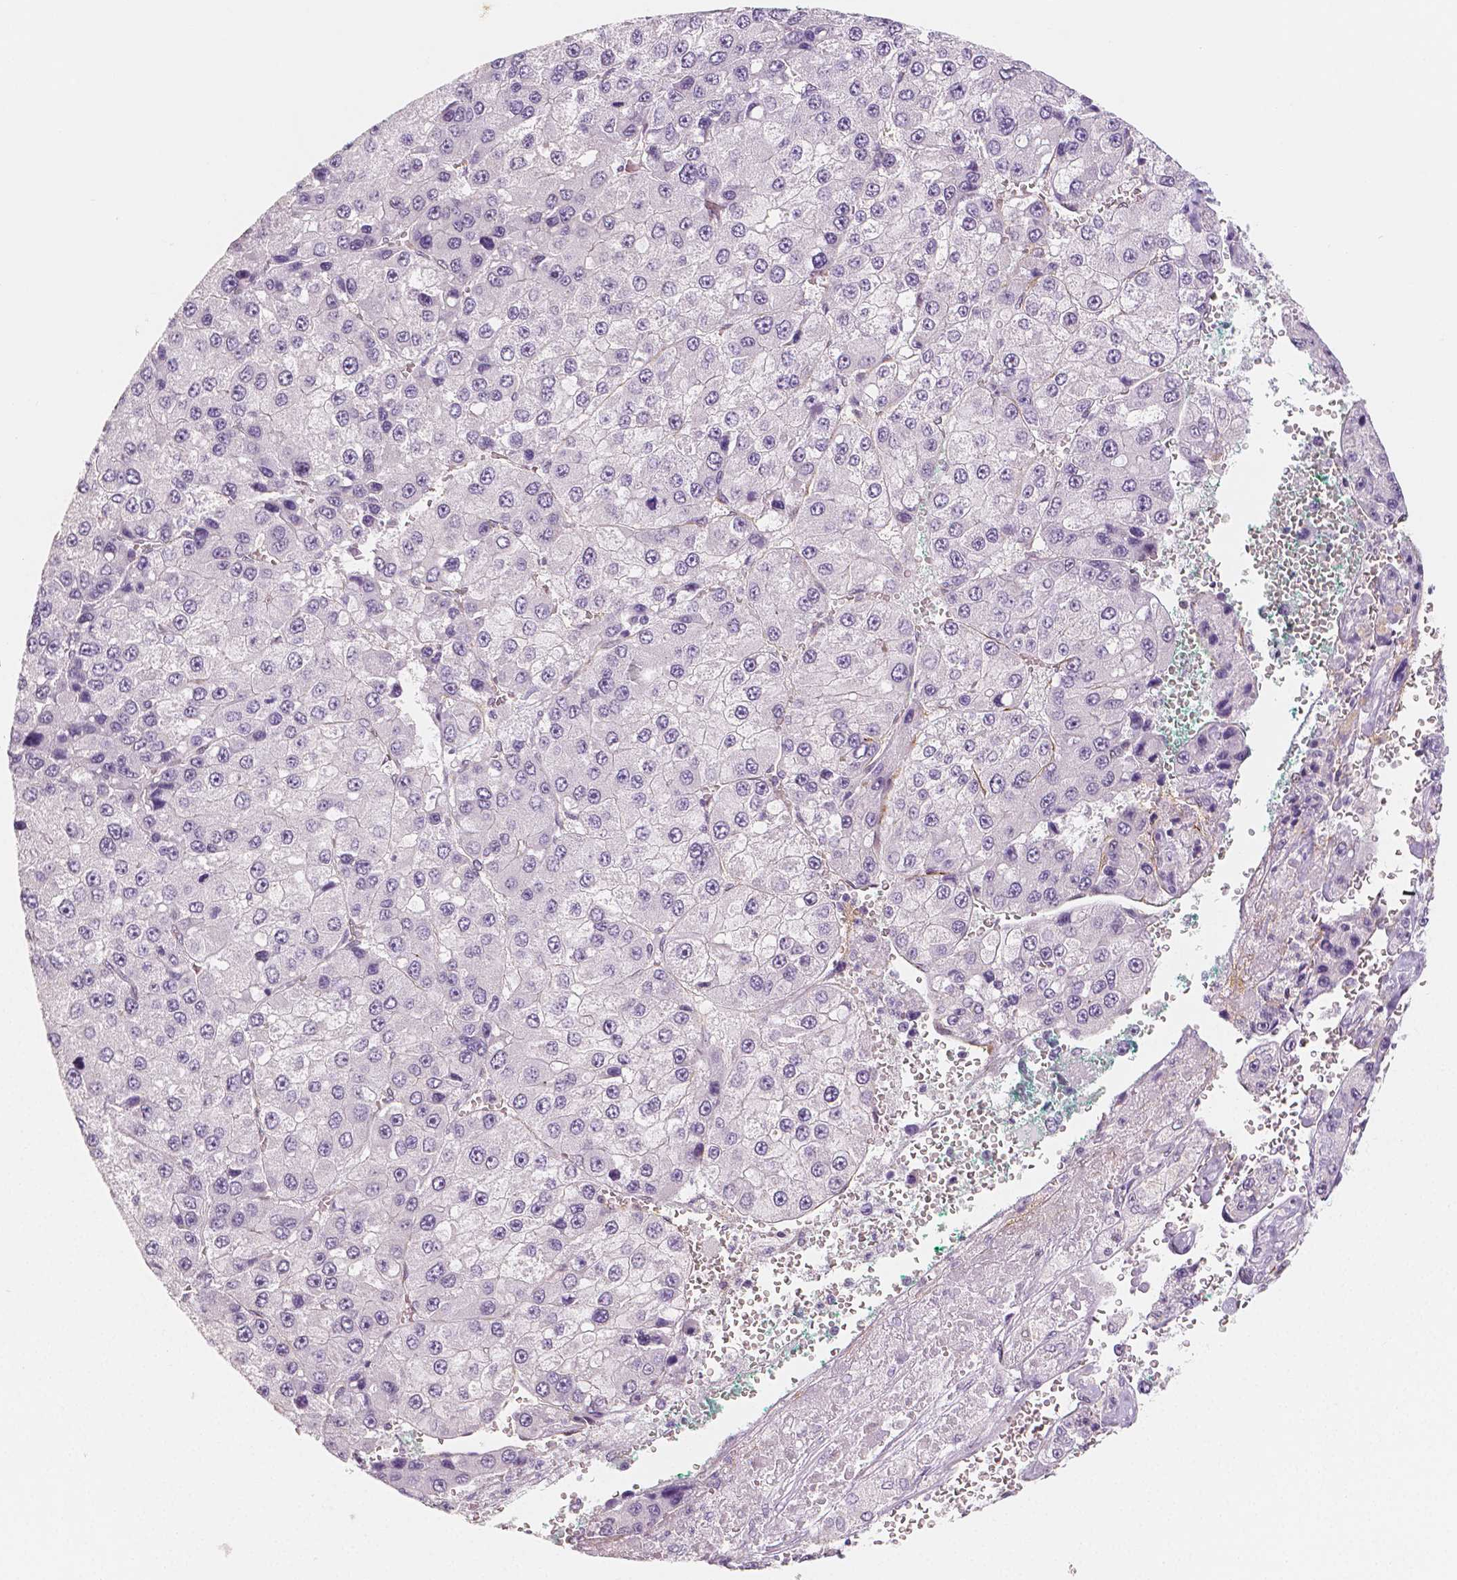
{"staining": {"intensity": "negative", "quantity": "none", "location": "none"}, "tissue": "liver cancer", "cell_type": "Tumor cells", "image_type": "cancer", "snomed": [{"axis": "morphology", "description": "Carcinoma, Hepatocellular, NOS"}, {"axis": "topography", "description": "Liver"}], "caption": "The immunohistochemistry micrograph has no significant positivity in tumor cells of hepatocellular carcinoma (liver) tissue.", "gene": "KDM5B", "patient": {"sex": "female", "age": 73}}